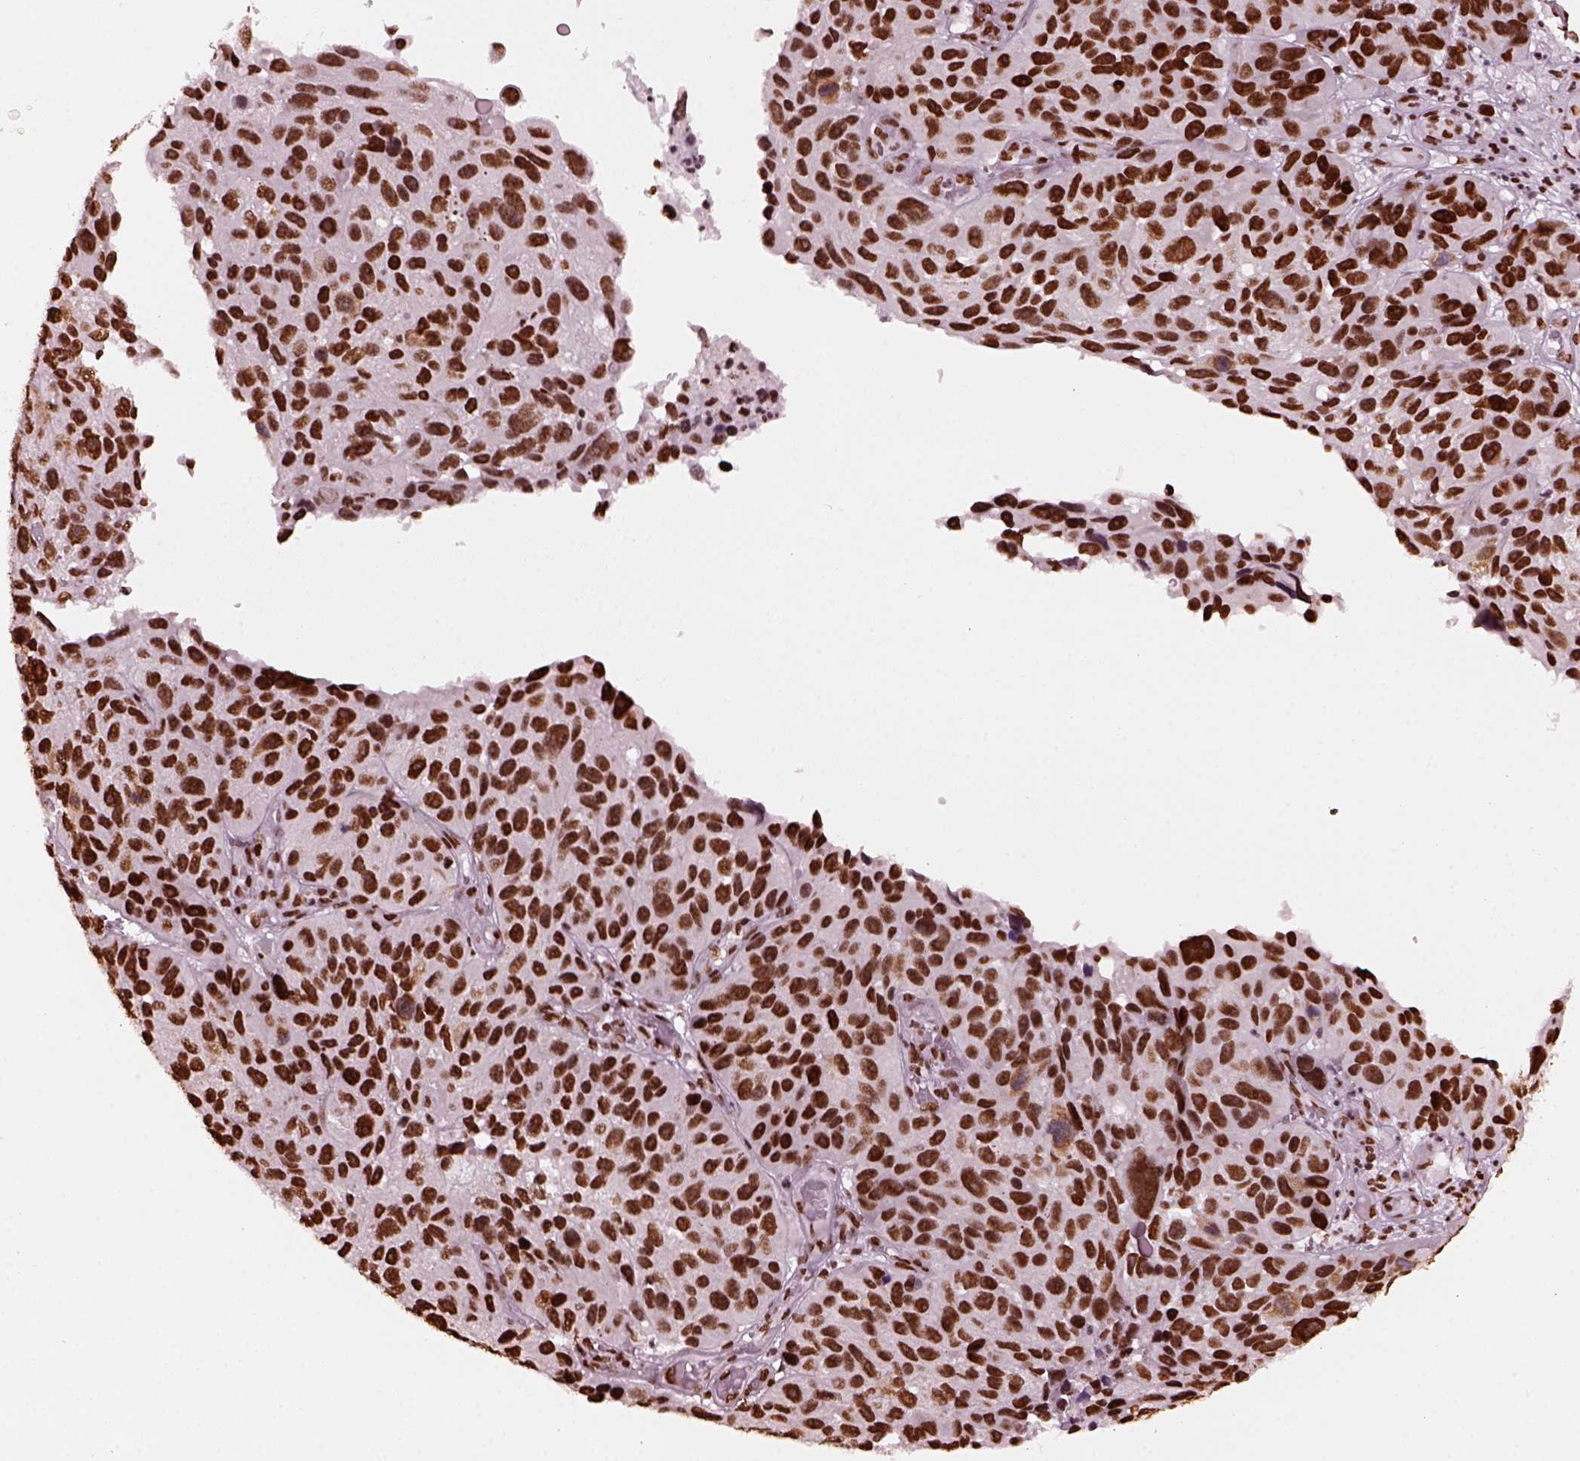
{"staining": {"intensity": "strong", "quantity": ">75%", "location": "nuclear"}, "tissue": "melanoma", "cell_type": "Tumor cells", "image_type": "cancer", "snomed": [{"axis": "morphology", "description": "Malignant melanoma, NOS"}, {"axis": "topography", "description": "Skin"}], "caption": "High-magnification brightfield microscopy of malignant melanoma stained with DAB (brown) and counterstained with hematoxylin (blue). tumor cells exhibit strong nuclear positivity is seen in about>75% of cells. (Stains: DAB in brown, nuclei in blue, Microscopy: brightfield microscopy at high magnification).", "gene": "CBFA2T3", "patient": {"sex": "male", "age": 53}}